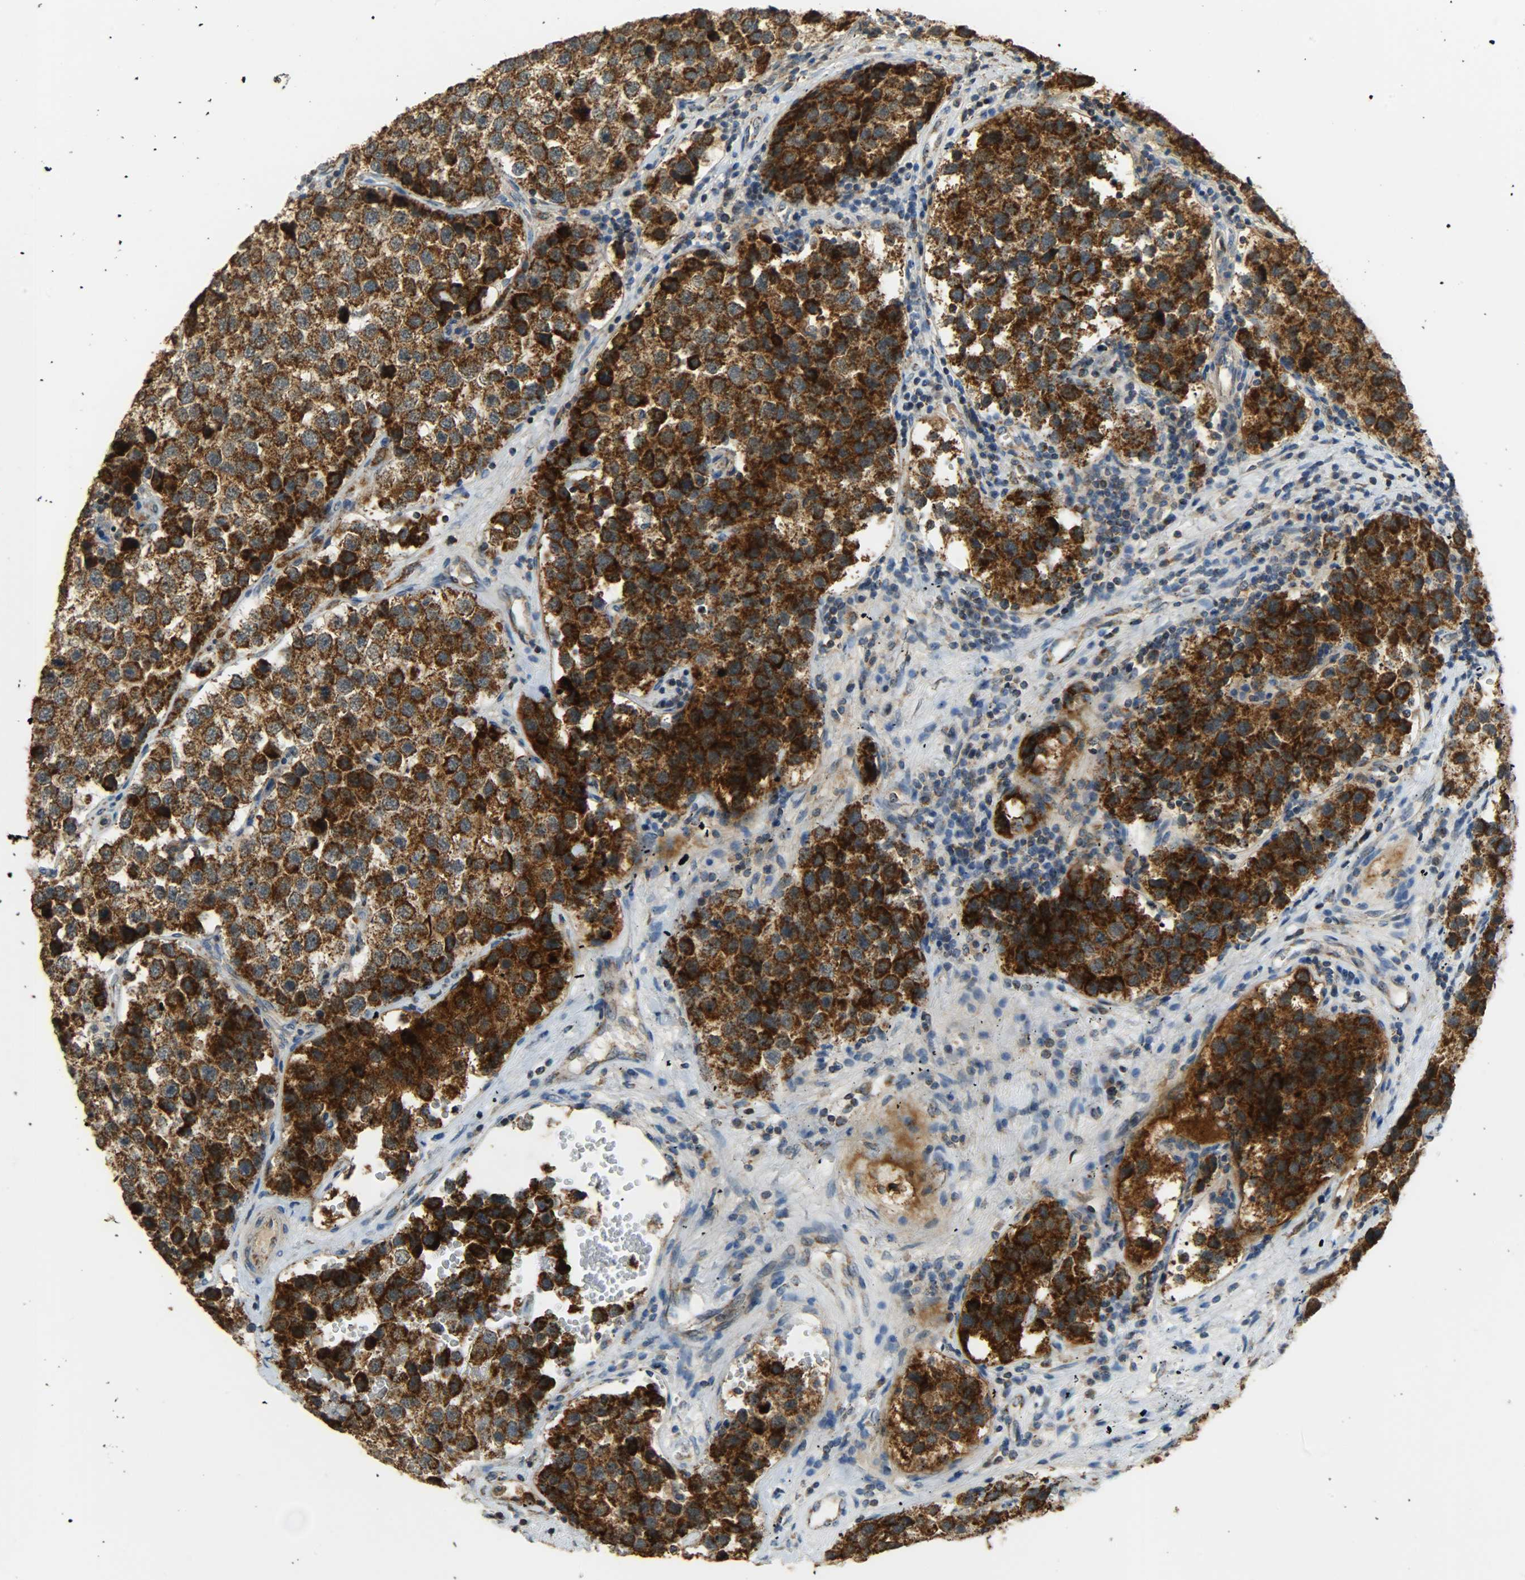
{"staining": {"intensity": "strong", "quantity": ">75%", "location": "cytoplasmic/membranous"}, "tissue": "testis cancer", "cell_type": "Tumor cells", "image_type": "cancer", "snomed": [{"axis": "morphology", "description": "Seminoma, NOS"}, {"axis": "topography", "description": "Testis"}], "caption": "The photomicrograph demonstrates immunohistochemical staining of seminoma (testis). There is strong cytoplasmic/membranous expression is identified in approximately >75% of tumor cells.", "gene": "HDHD5", "patient": {"sex": "male", "age": 39}}